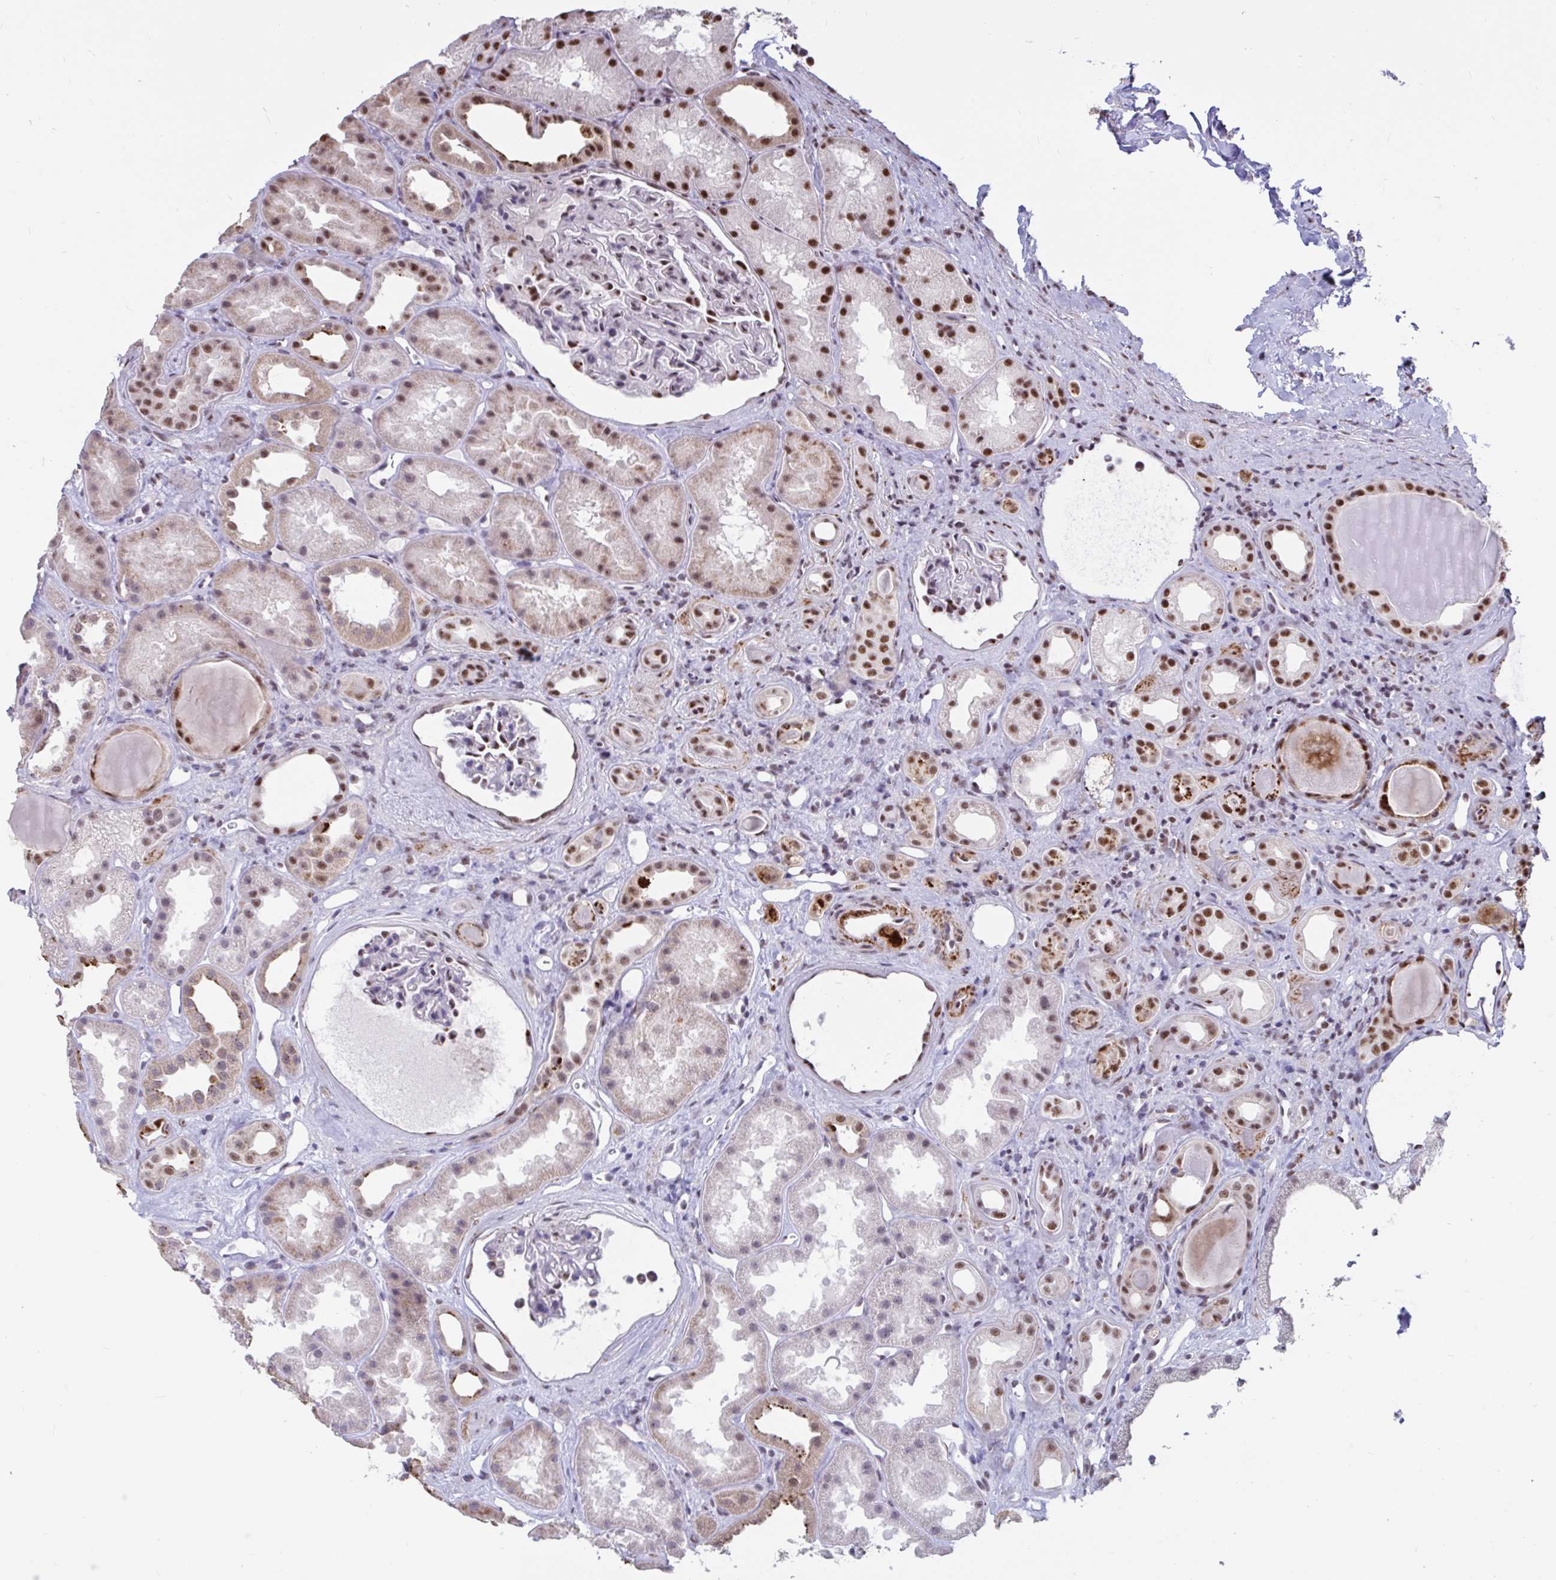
{"staining": {"intensity": "moderate", "quantity": "<25%", "location": "nuclear"}, "tissue": "kidney", "cell_type": "Cells in glomeruli", "image_type": "normal", "snomed": [{"axis": "morphology", "description": "Normal tissue, NOS"}, {"axis": "topography", "description": "Kidney"}], "caption": "The image demonstrates staining of benign kidney, revealing moderate nuclear protein staining (brown color) within cells in glomeruli.", "gene": "DDX39A", "patient": {"sex": "male", "age": 61}}